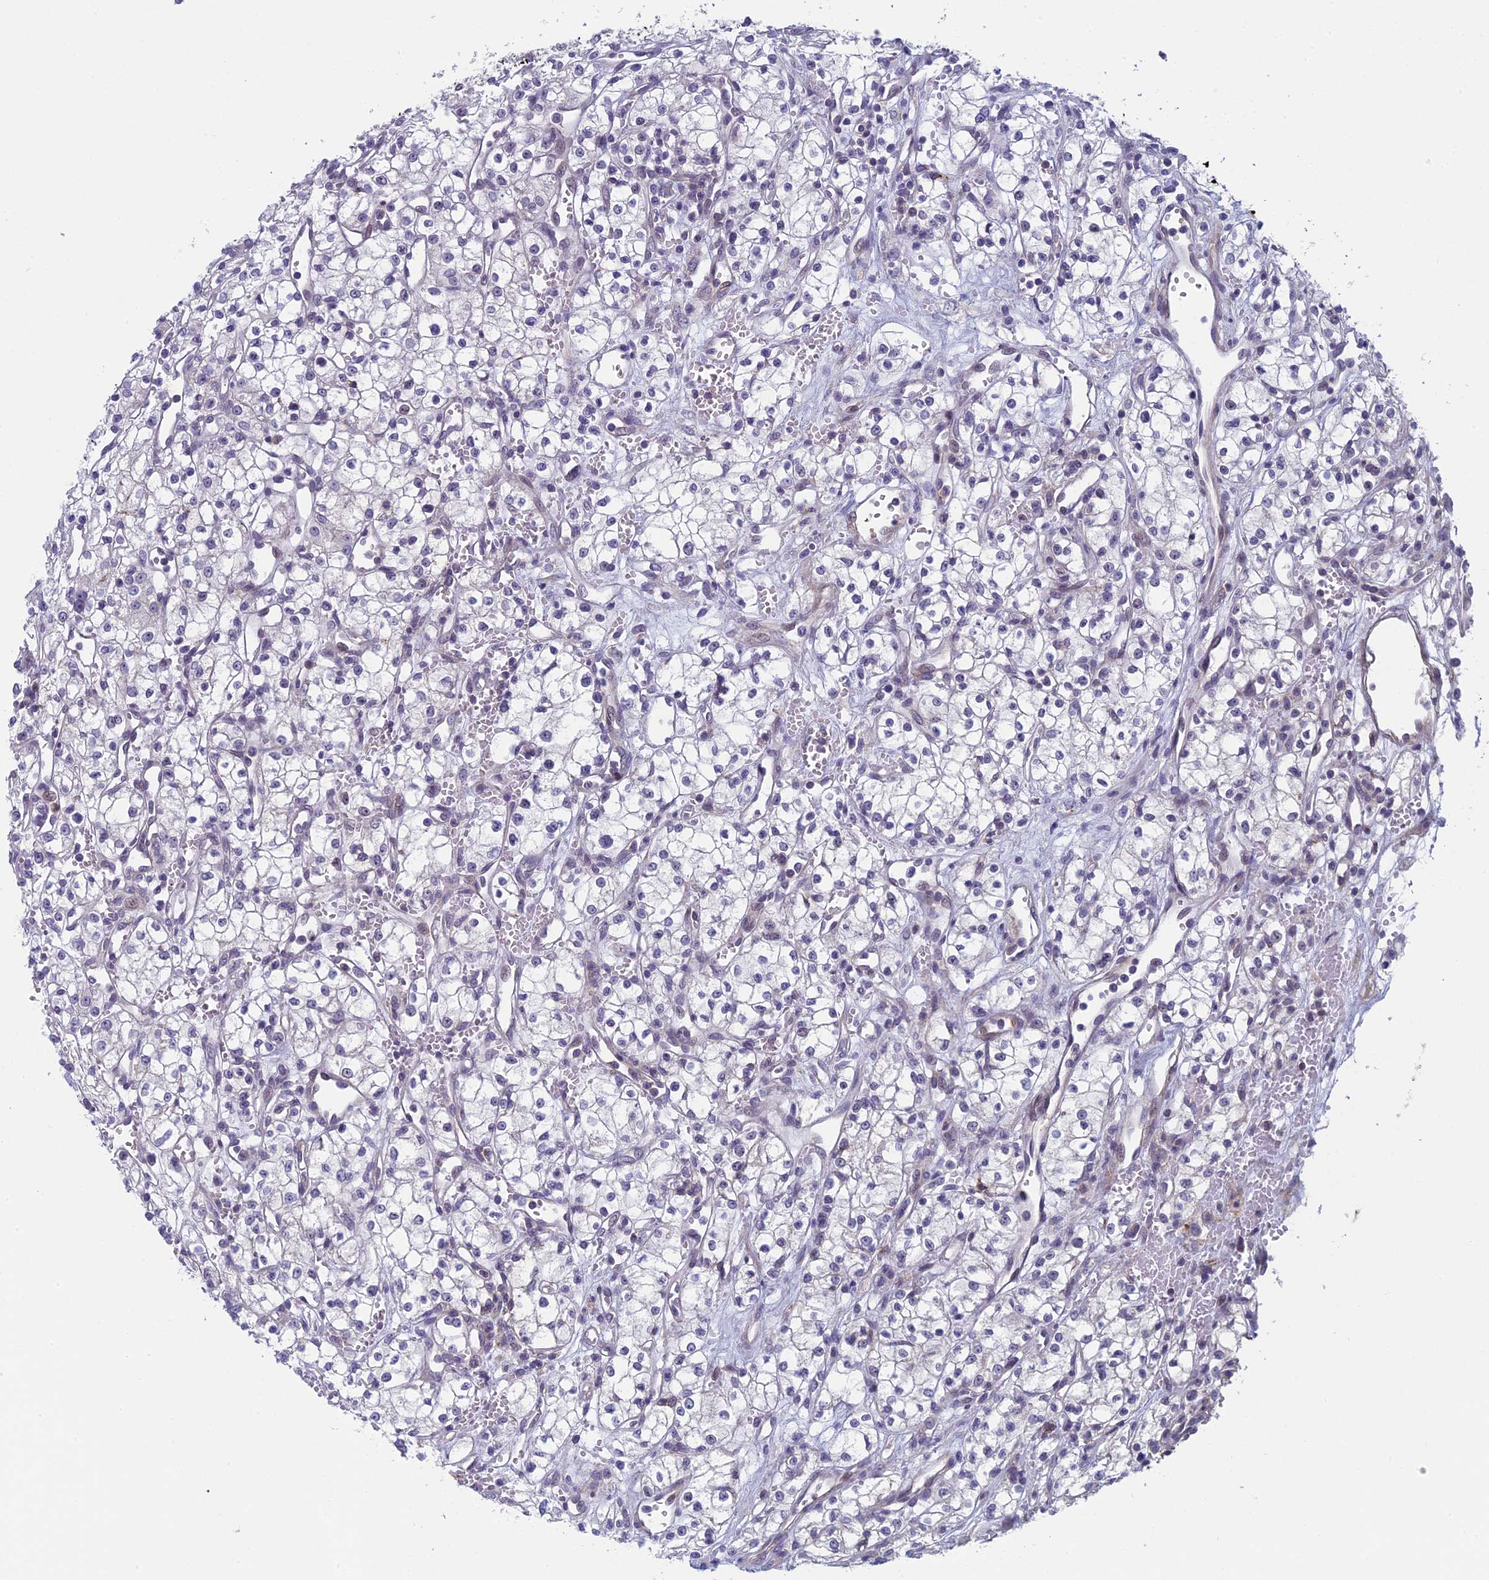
{"staining": {"intensity": "negative", "quantity": "none", "location": "none"}, "tissue": "renal cancer", "cell_type": "Tumor cells", "image_type": "cancer", "snomed": [{"axis": "morphology", "description": "Adenocarcinoma, NOS"}, {"axis": "topography", "description": "Kidney"}], "caption": "An image of human renal cancer is negative for staining in tumor cells.", "gene": "CNEP1R1", "patient": {"sex": "male", "age": 59}}